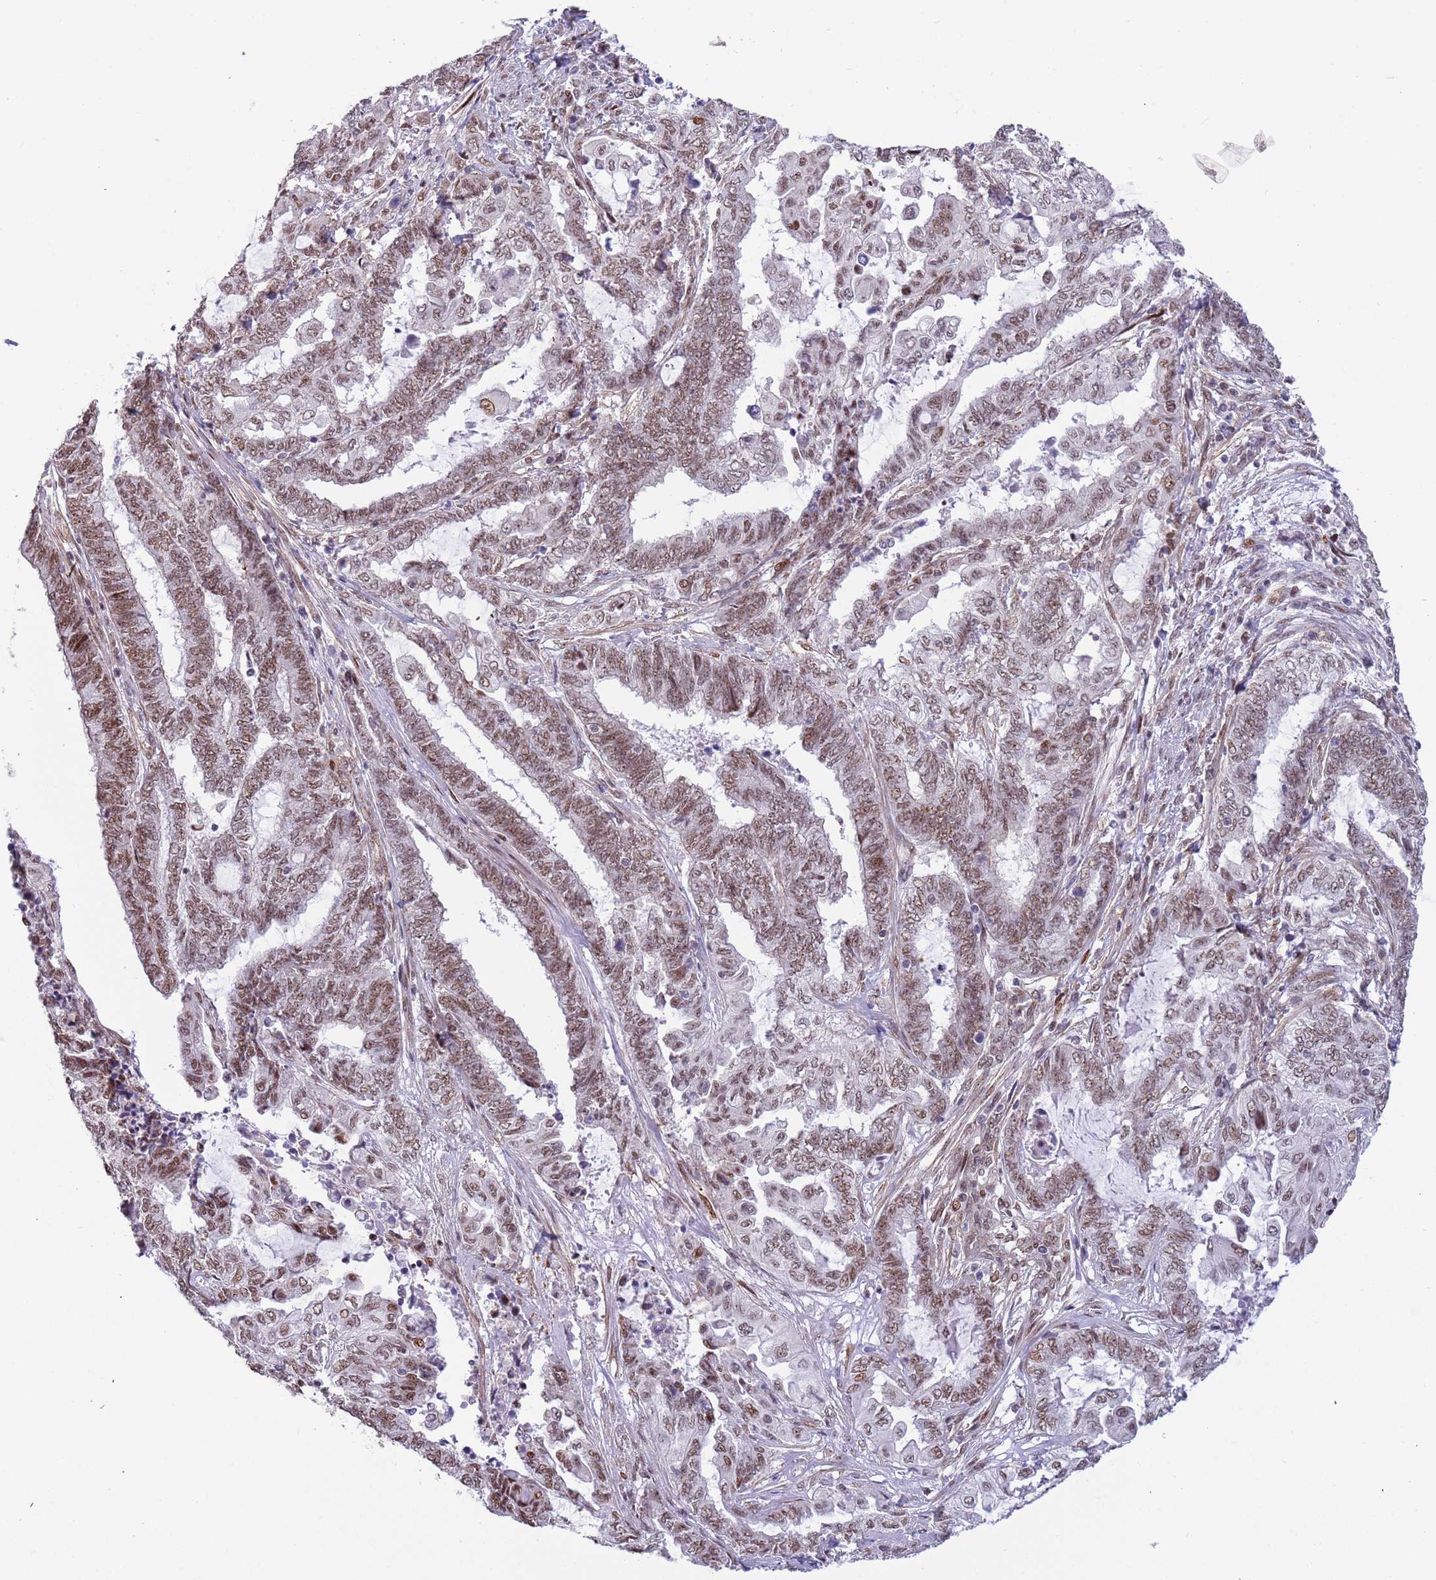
{"staining": {"intensity": "moderate", "quantity": ">75%", "location": "nuclear"}, "tissue": "endometrial cancer", "cell_type": "Tumor cells", "image_type": "cancer", "snomed": [{"axis": "morphology", "description": "Adenocarcinoma, NOS"}, {"axis": "topography", "description": "Uterus"}, {"axis": "topography", "description": "Endometrium"}], "caption": "Brown immunohistochemical staining in human endometrial adenocarcinoma demonstrates moderate nuclear positivity in about >75% of tumor cells. The protein of interest is stained brown, and the nuclei are stained in blue (DAB IHC with brightfield microscopy, high magnification).", "gene": "LRMDA", "patient": {"sex": "female", "age": 70}}